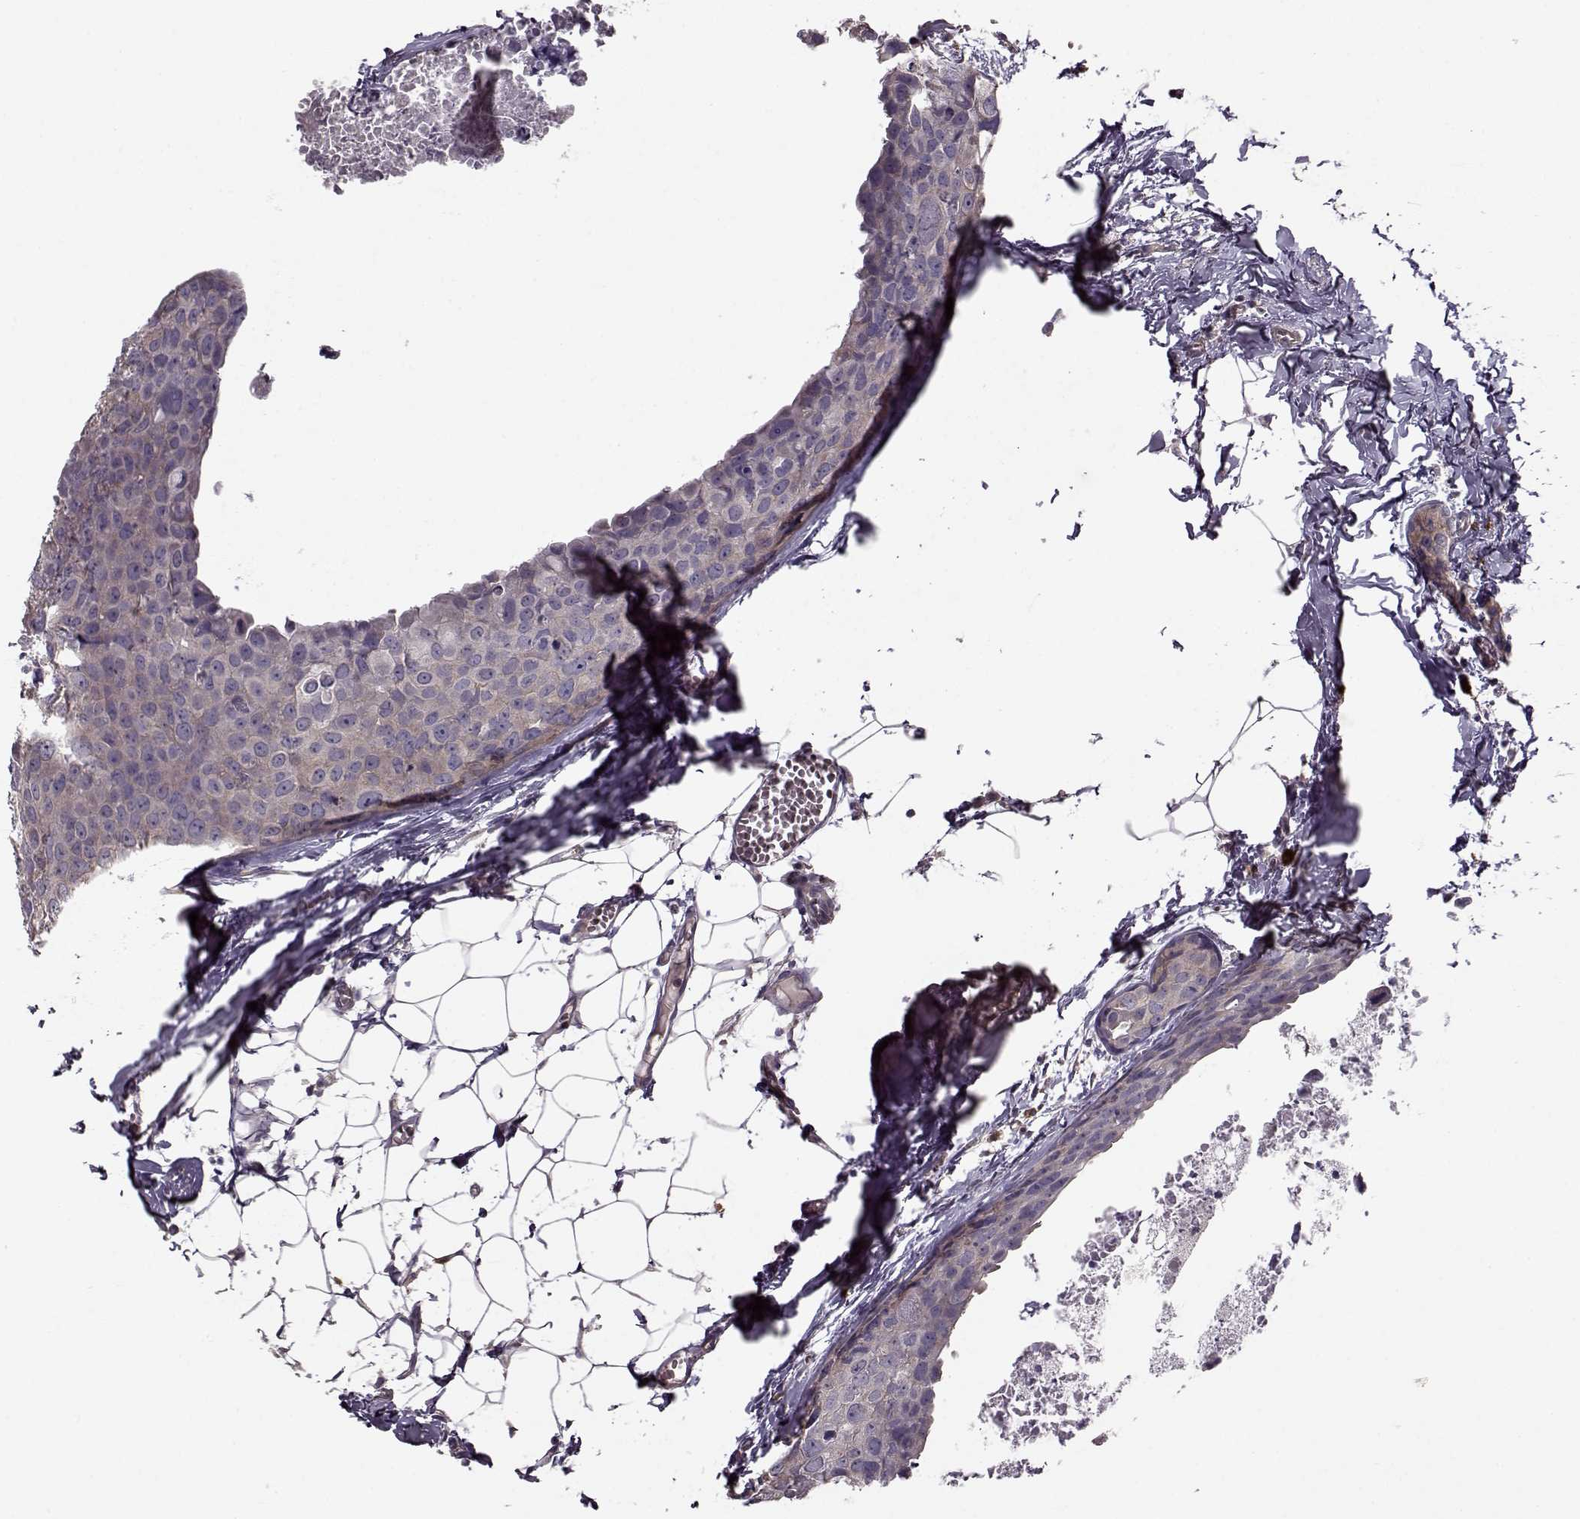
{"staining": {"intensity": "weak", "quantity": "<25%", "location": "cytoplasmic/membranous"}, "tissue": "breast cancer", "cell_type": "Tumor cells", "image_type": "cancer", "snomed": [{"axis": "morphology", "description": "Duct carcinoma"}, {"axis": "topography", "description": "Breast"}], "caption": "Breast cancer stained for a protein using IHC shows no positivity tumor cells.", "gene": "SLAIN2", "patient": {"sex": "female", "age": 38}}